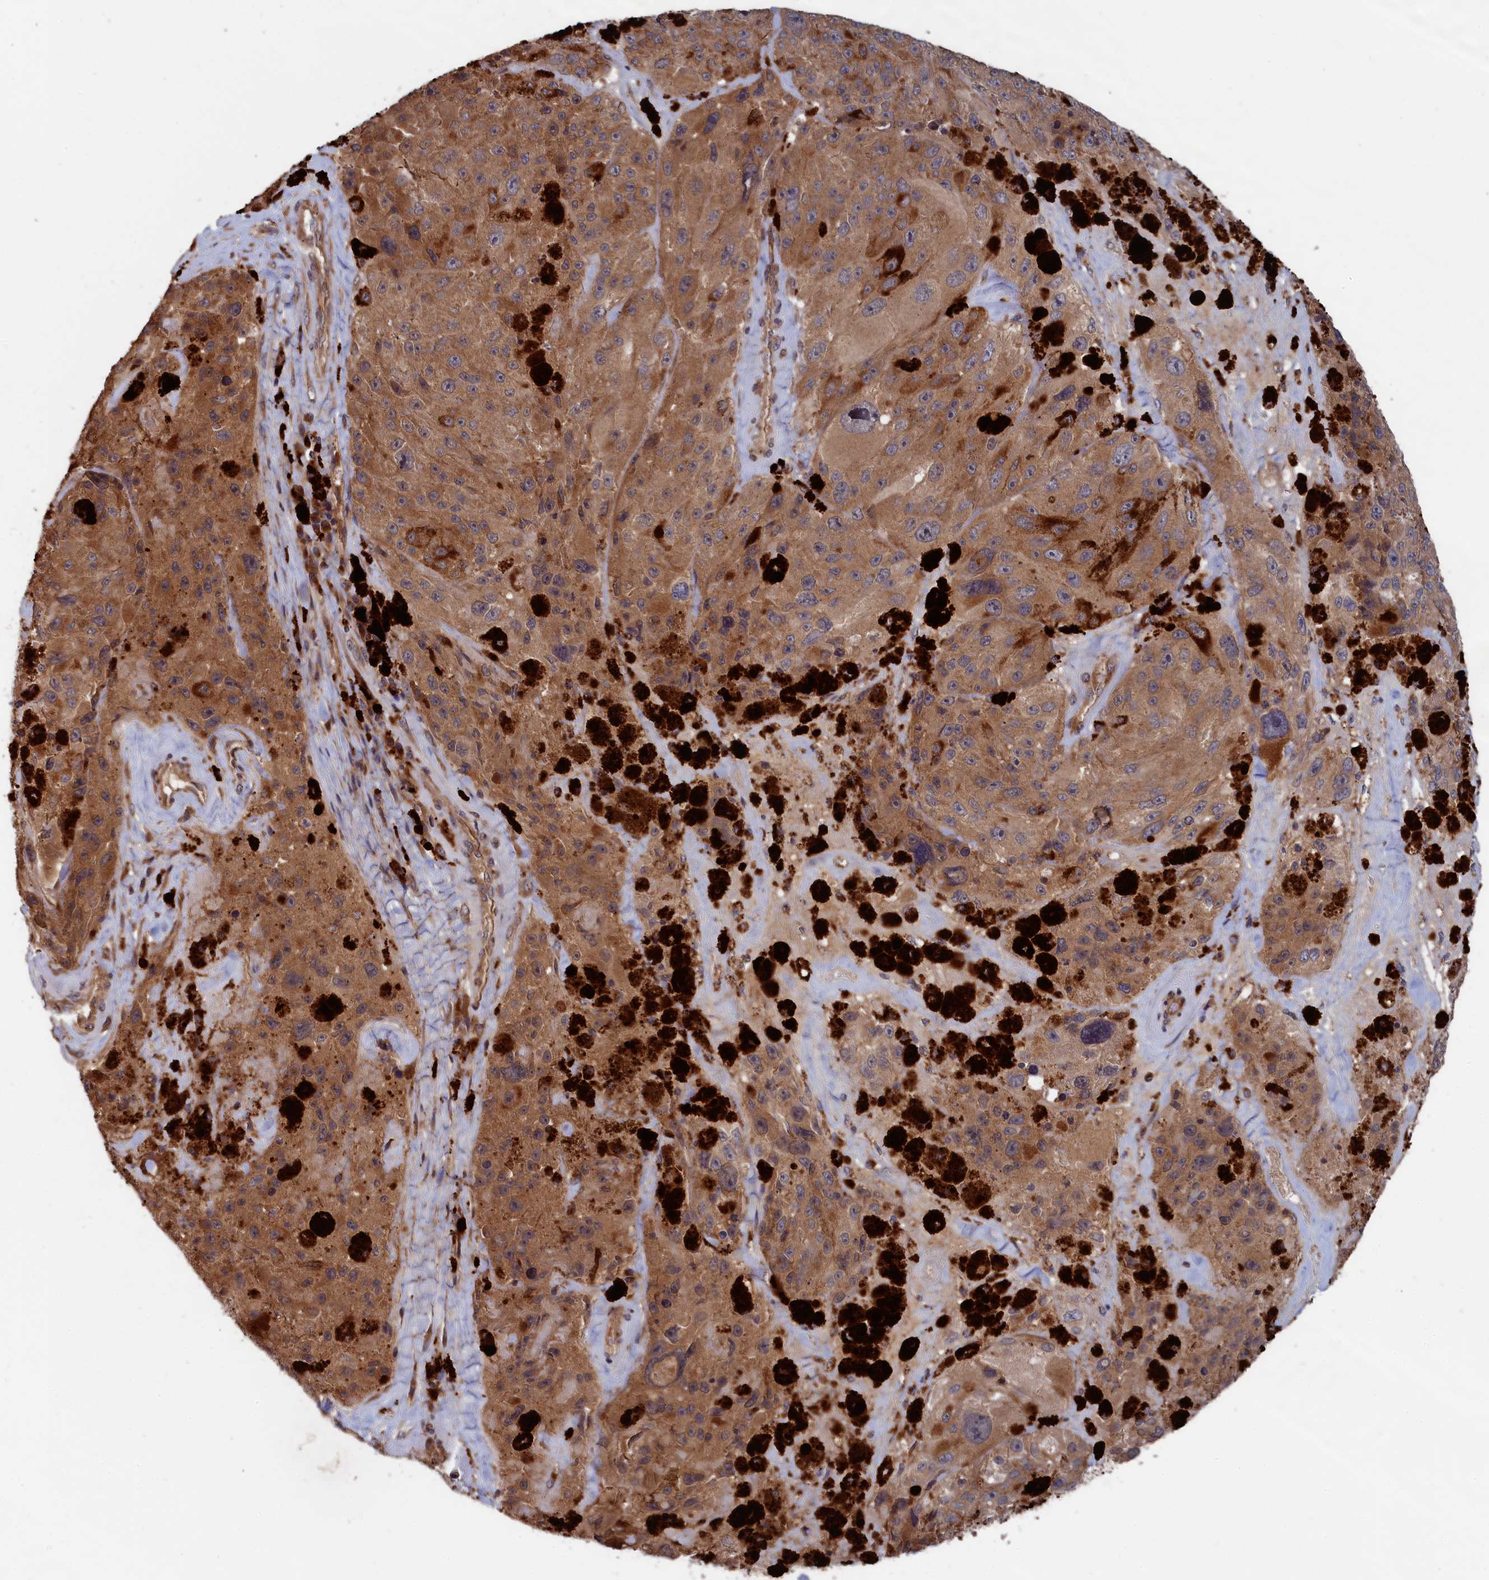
{"staining": {"intensity": "moderate", "quantity": ">75%", "location": "cytoplasmic/membranous"}, "tissue": "melanoma", "cell_type": "Tumor cells", "image_type": "cancer", "snomed": [{"axis": "morphology", "description": "Malignant melanoma, Metastatic site"}, {"axis": "topography", "description": "Lymph node"}], "caption": "Human malignant melanoma (metastatic site) stained with a brown dye displays moderate cytoplasmic/membranous positive positivity in approximately >75% of tumor cells.", "gene": "TRAPPC2L", "patient": {"sex": "male", "age": 62}}